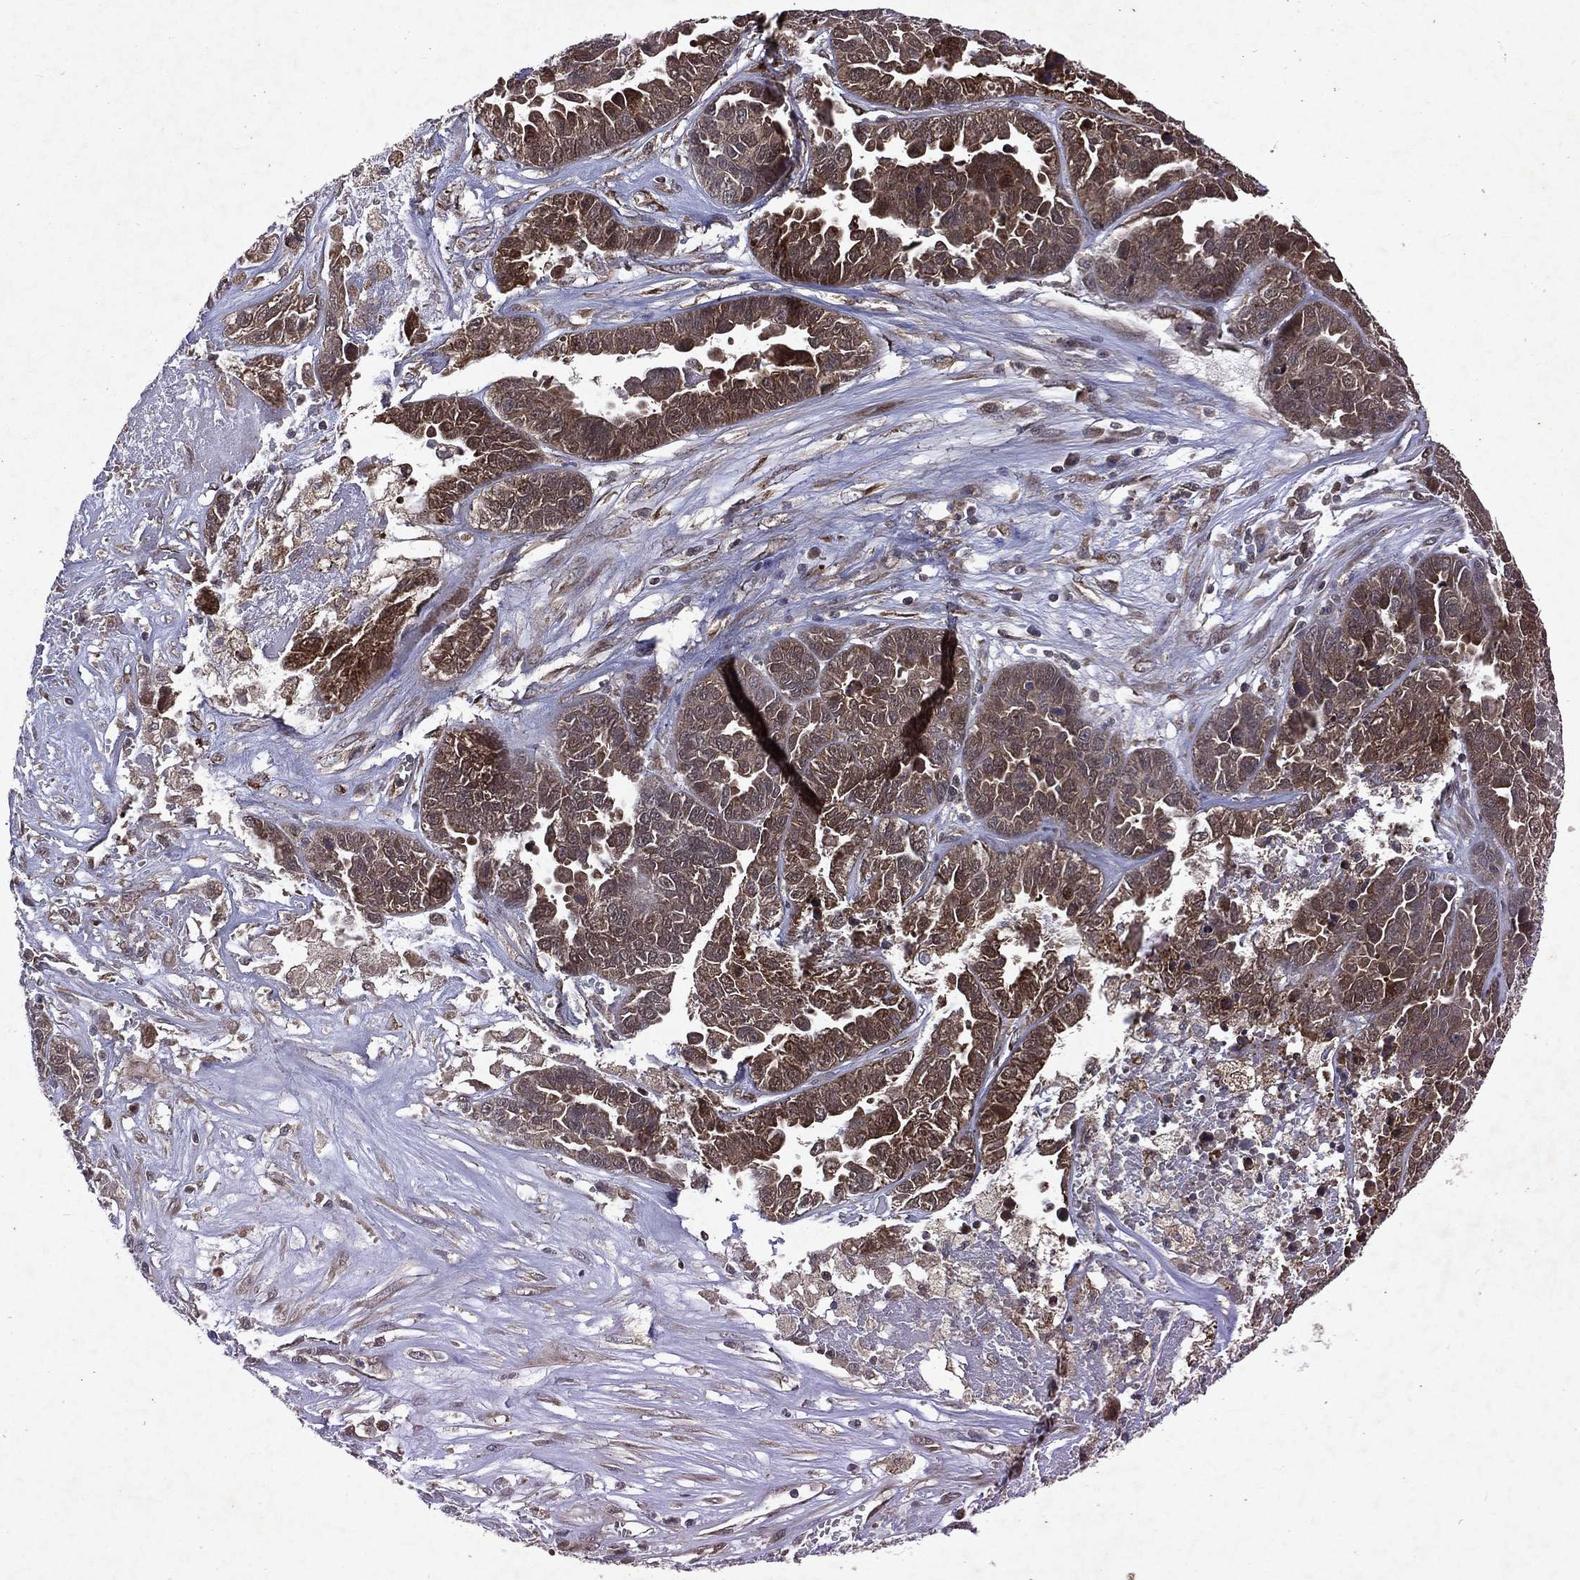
{"staining": {"intensity": "strong", "quantity": "25%-75%", "location": "cytoplasmic/membranous"}, "tissue": "ovarian cancer", "cell_type": "Tumor cells", "image_type": "cancer", "snomed": [{"axis": "morphology", "description": "Cystadenocarcinoma, serous, NOS"}, {"axis": "topography", "description": "Ovary"}], "caption": "Tumor cells exhibit strong cytoplasmic/membranous staining in about 25%-75% of cells in ovarian cancer (serous cystadenocarcinoma). (DAB IHC with brightfield microscopy, high magnification).", "gene": "MTAP", "patient": {"sex": "female", "age": 87}}